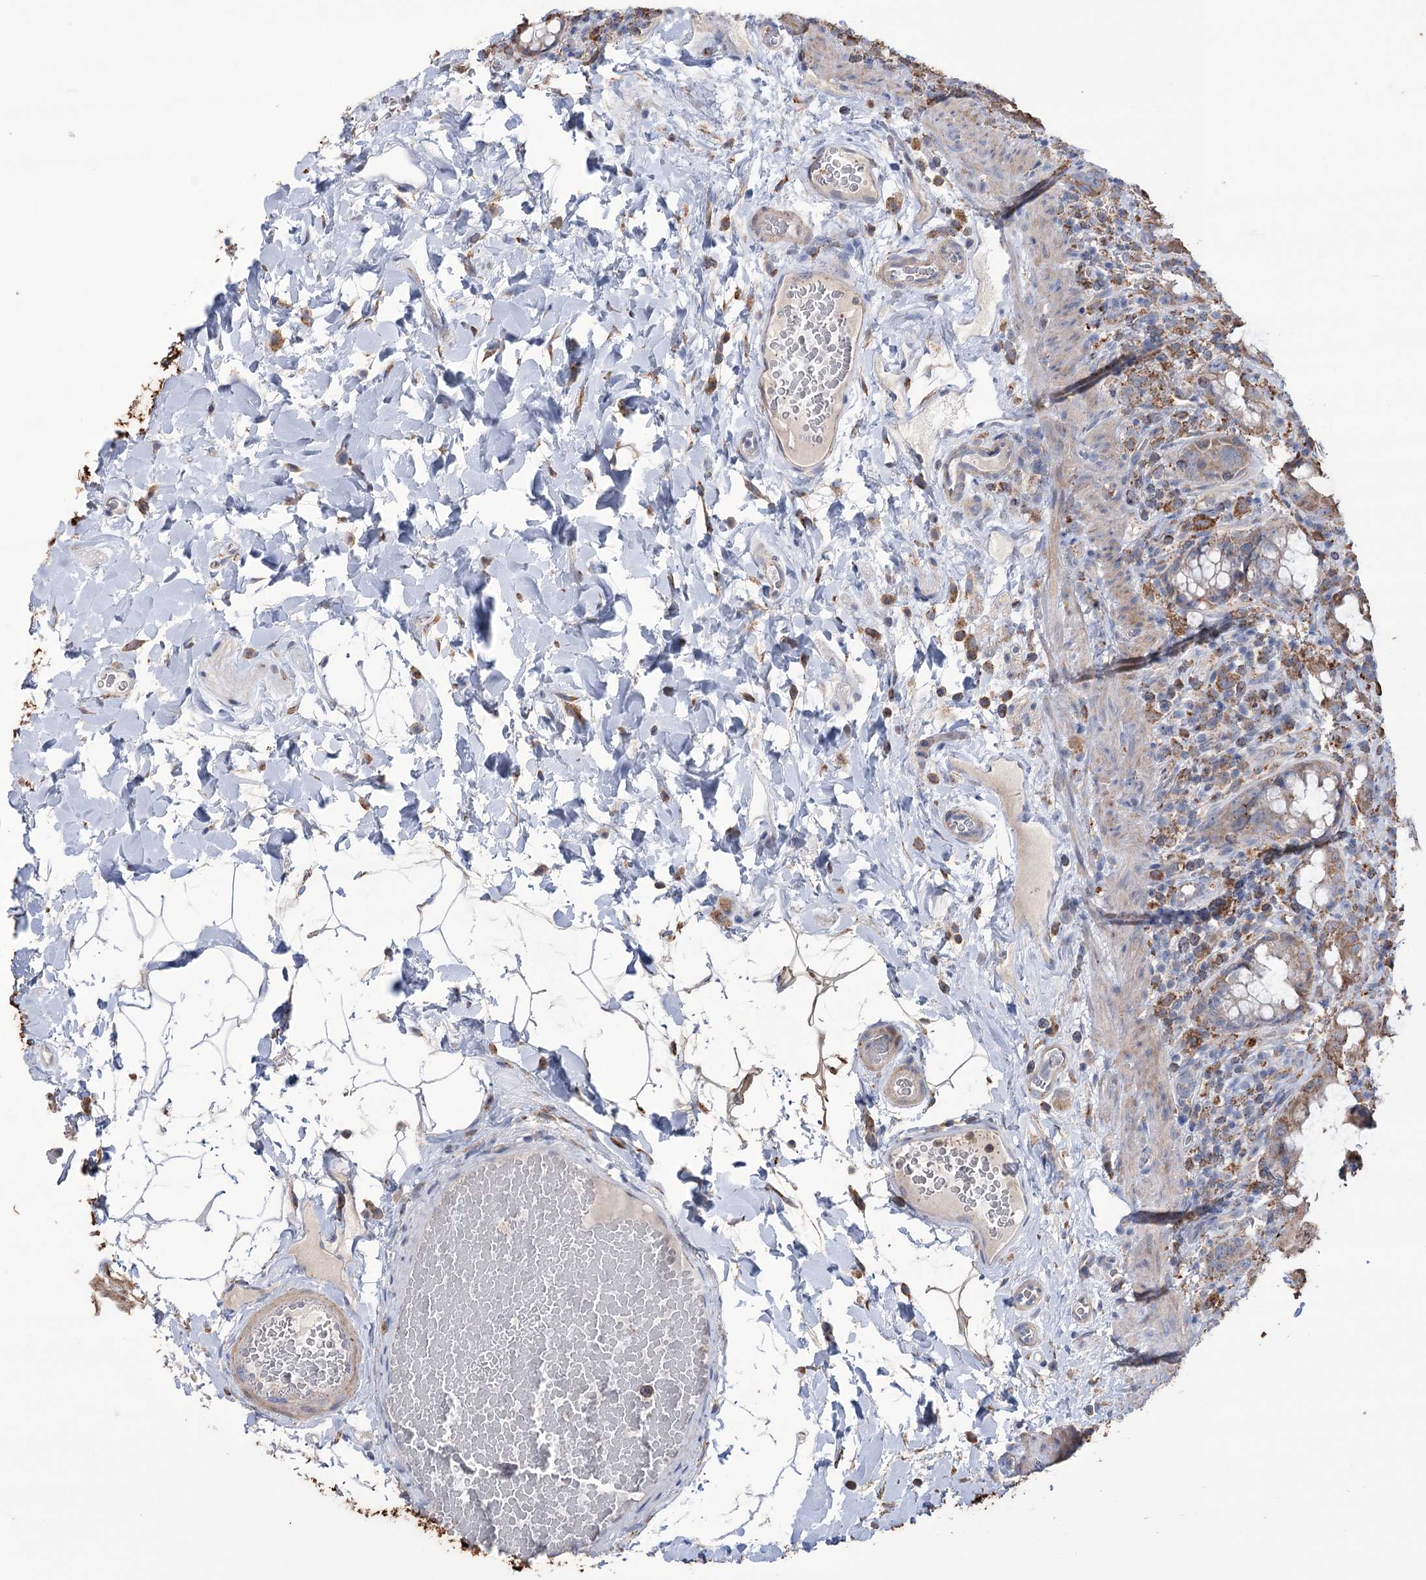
{"staining": {"intensity": "moderate", "quantity": "25%-75%", "location": "cytoplasmic/membranous"}, "tissue": "rectum", "cell_type": "Glandular cells", "image_type": "normal", "snomed": [{"axis": "morphology", "description": "Normal tissue, NOS"}, {"axis": "topography", "description": "Rectum"}], "caption": "Protein expression by IHC exhibits moderate cytoplasmic/membranous positivity in approximately 25%-75% of glandular cells in unremarkable rectum.", "gene": "TRIM71", "patient": {"sex": "female", "age": 57}}